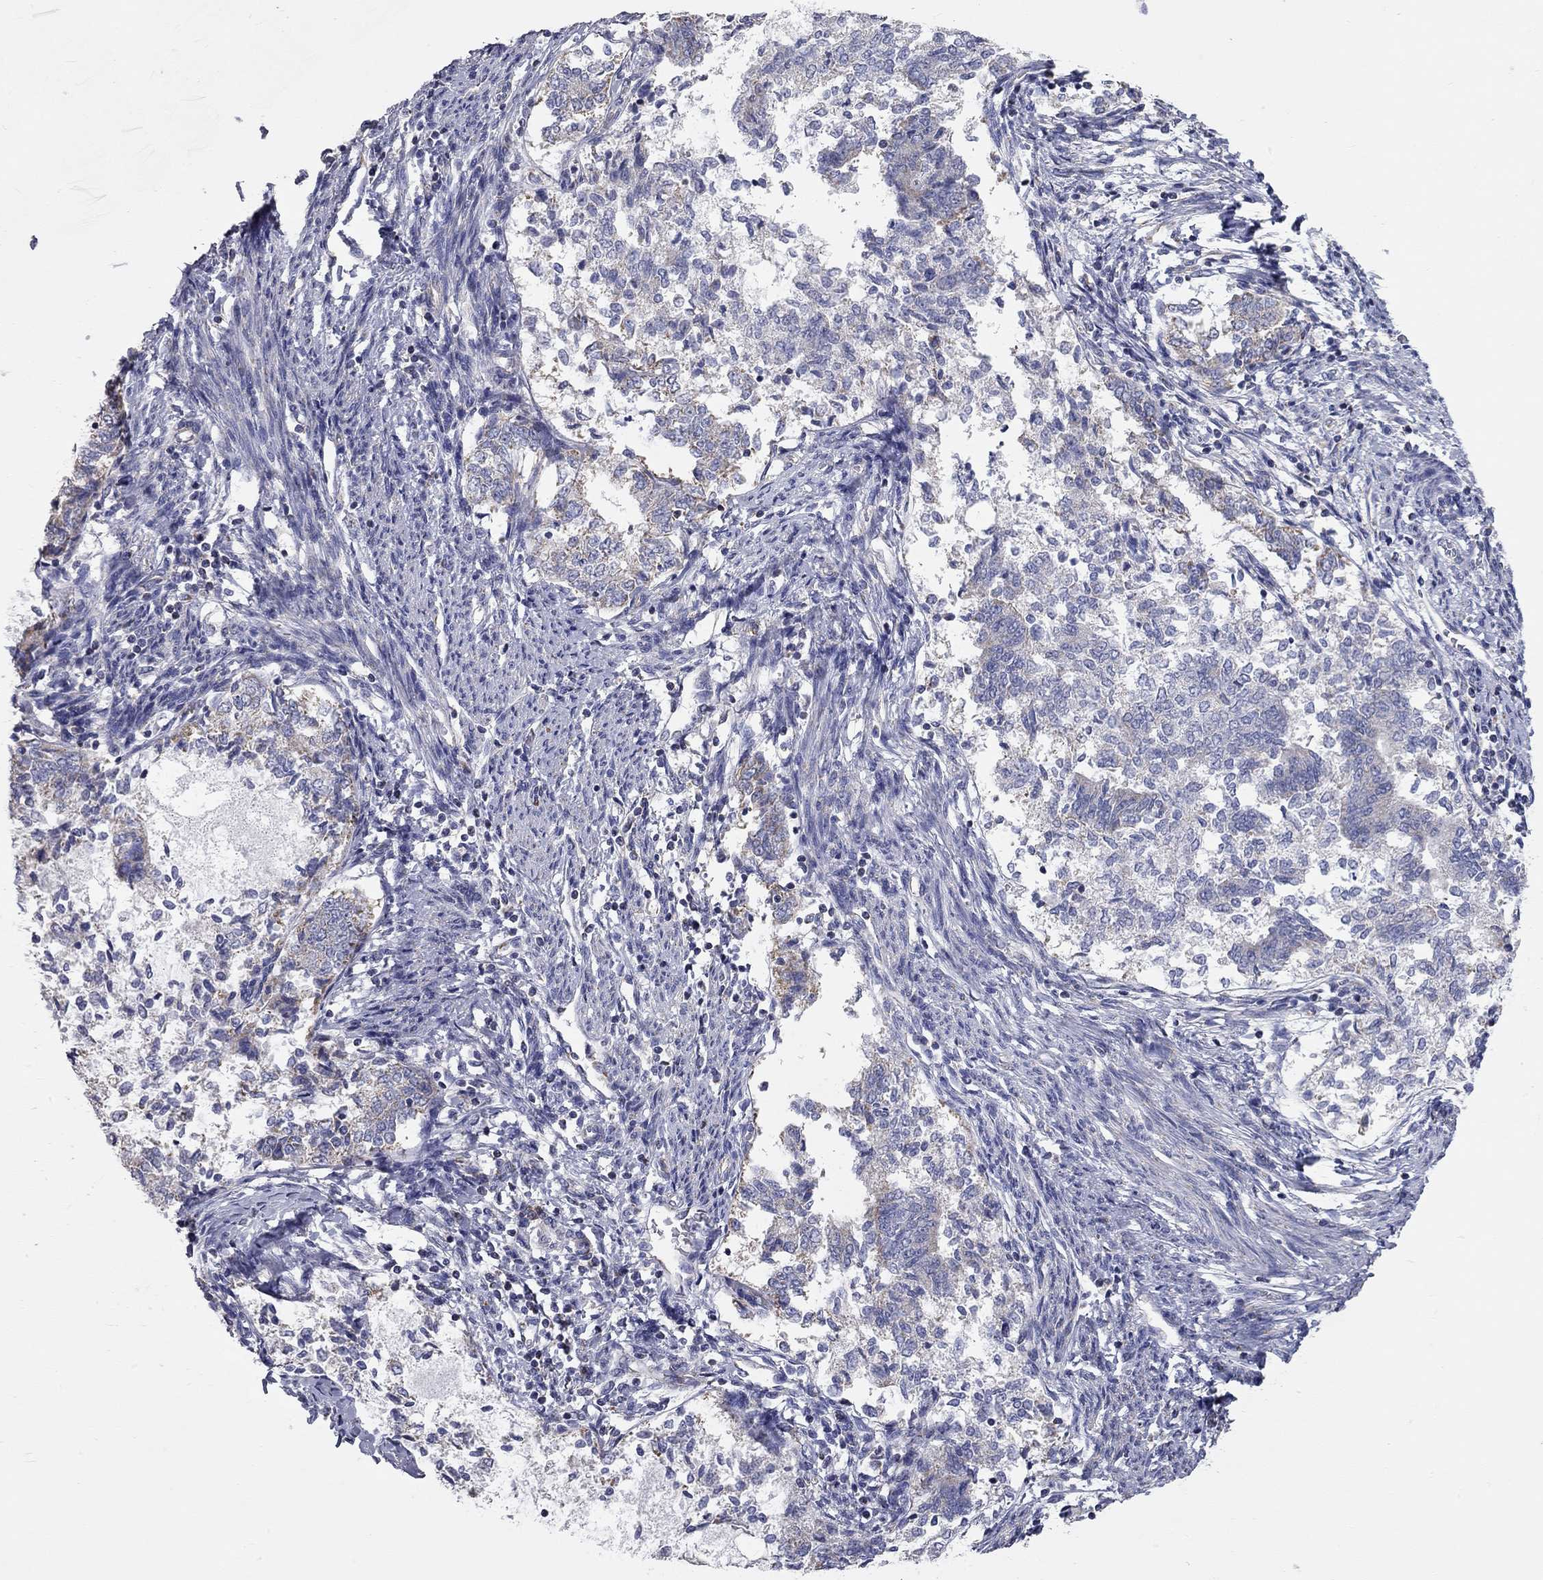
{"staining": {"intensity": "moderate", "quantity": "<25%", "location": "cytoplasmic/membranous"}, "tissue": "endometrial cancer", "cell_type": "Tumor cells", "image_type": "cancer", "snomed": [{"axis": "morphology", "description": "Adenocarcinoma, NOS"}, {"axis": "topography", "description": "Endometrium"}], "caption": "High-power microscopy captured an immunohistochemistry (IHC) photomicrograph of endometrial cancer, revealing moderate cytoplasmic/membranous staining in about <25% of tumor cells.", "gene": "CFAP161", "patient": {"sex": "female", "age": 65}}